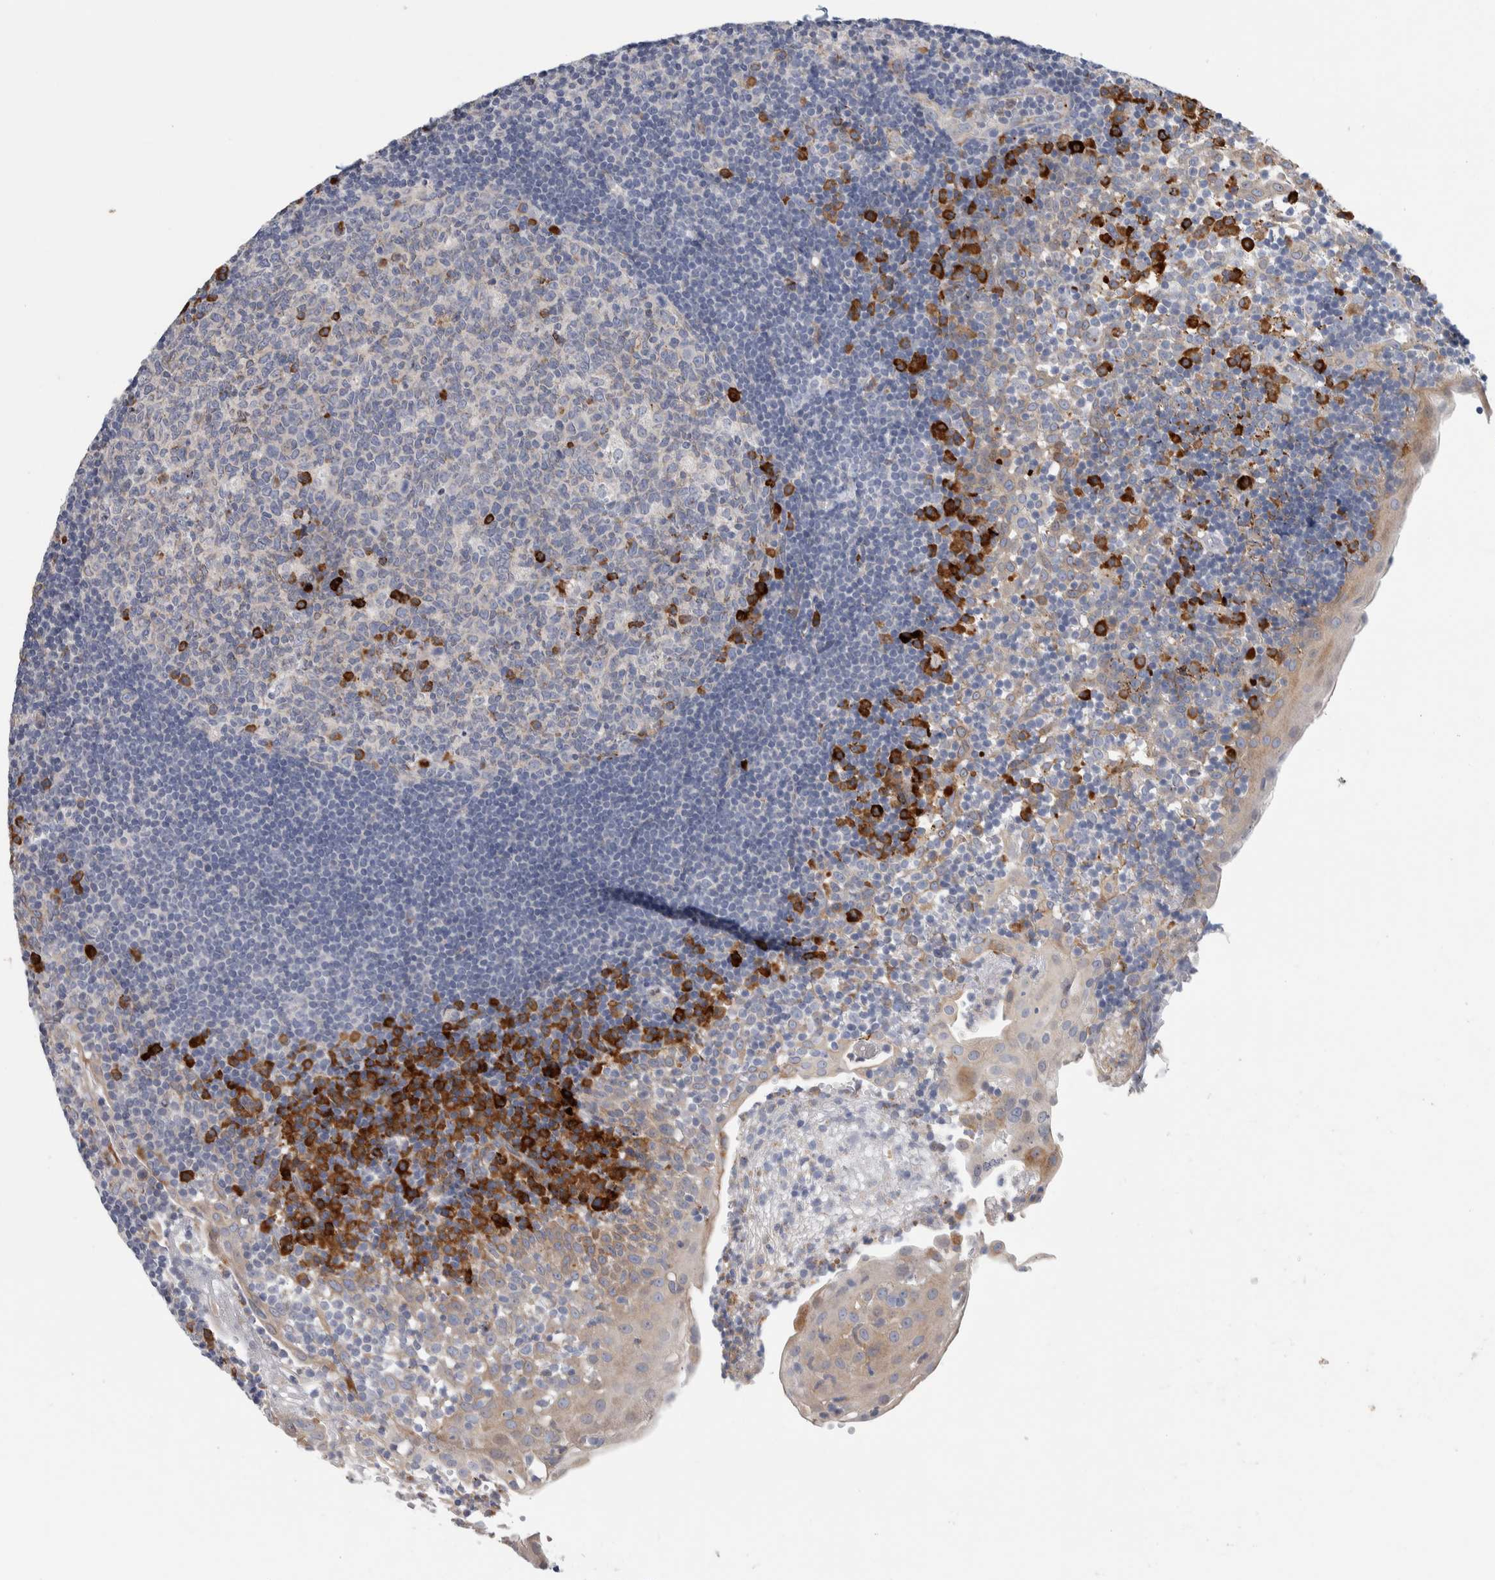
{"staining": {"intensity": "strong", "quantity": "<25%", "location": "cytoplasmic/membranous"}, "tissue": "tonsil", "cell_type": "Germinal center cells", "image_type": "normal", "snomed": [{"axis": "morphology", "description": "Normal tissue, NOS"}, {"axis": "topography", "description": "Tonsil"}], "caption": "Human tonsil stained for a protein (brown) displays strong cytoplasmic/membranous positive expression in approximately <25% of germinal center cells.", "gene": "ENGASE", "patient": {"sex": "female", "age": 40}}